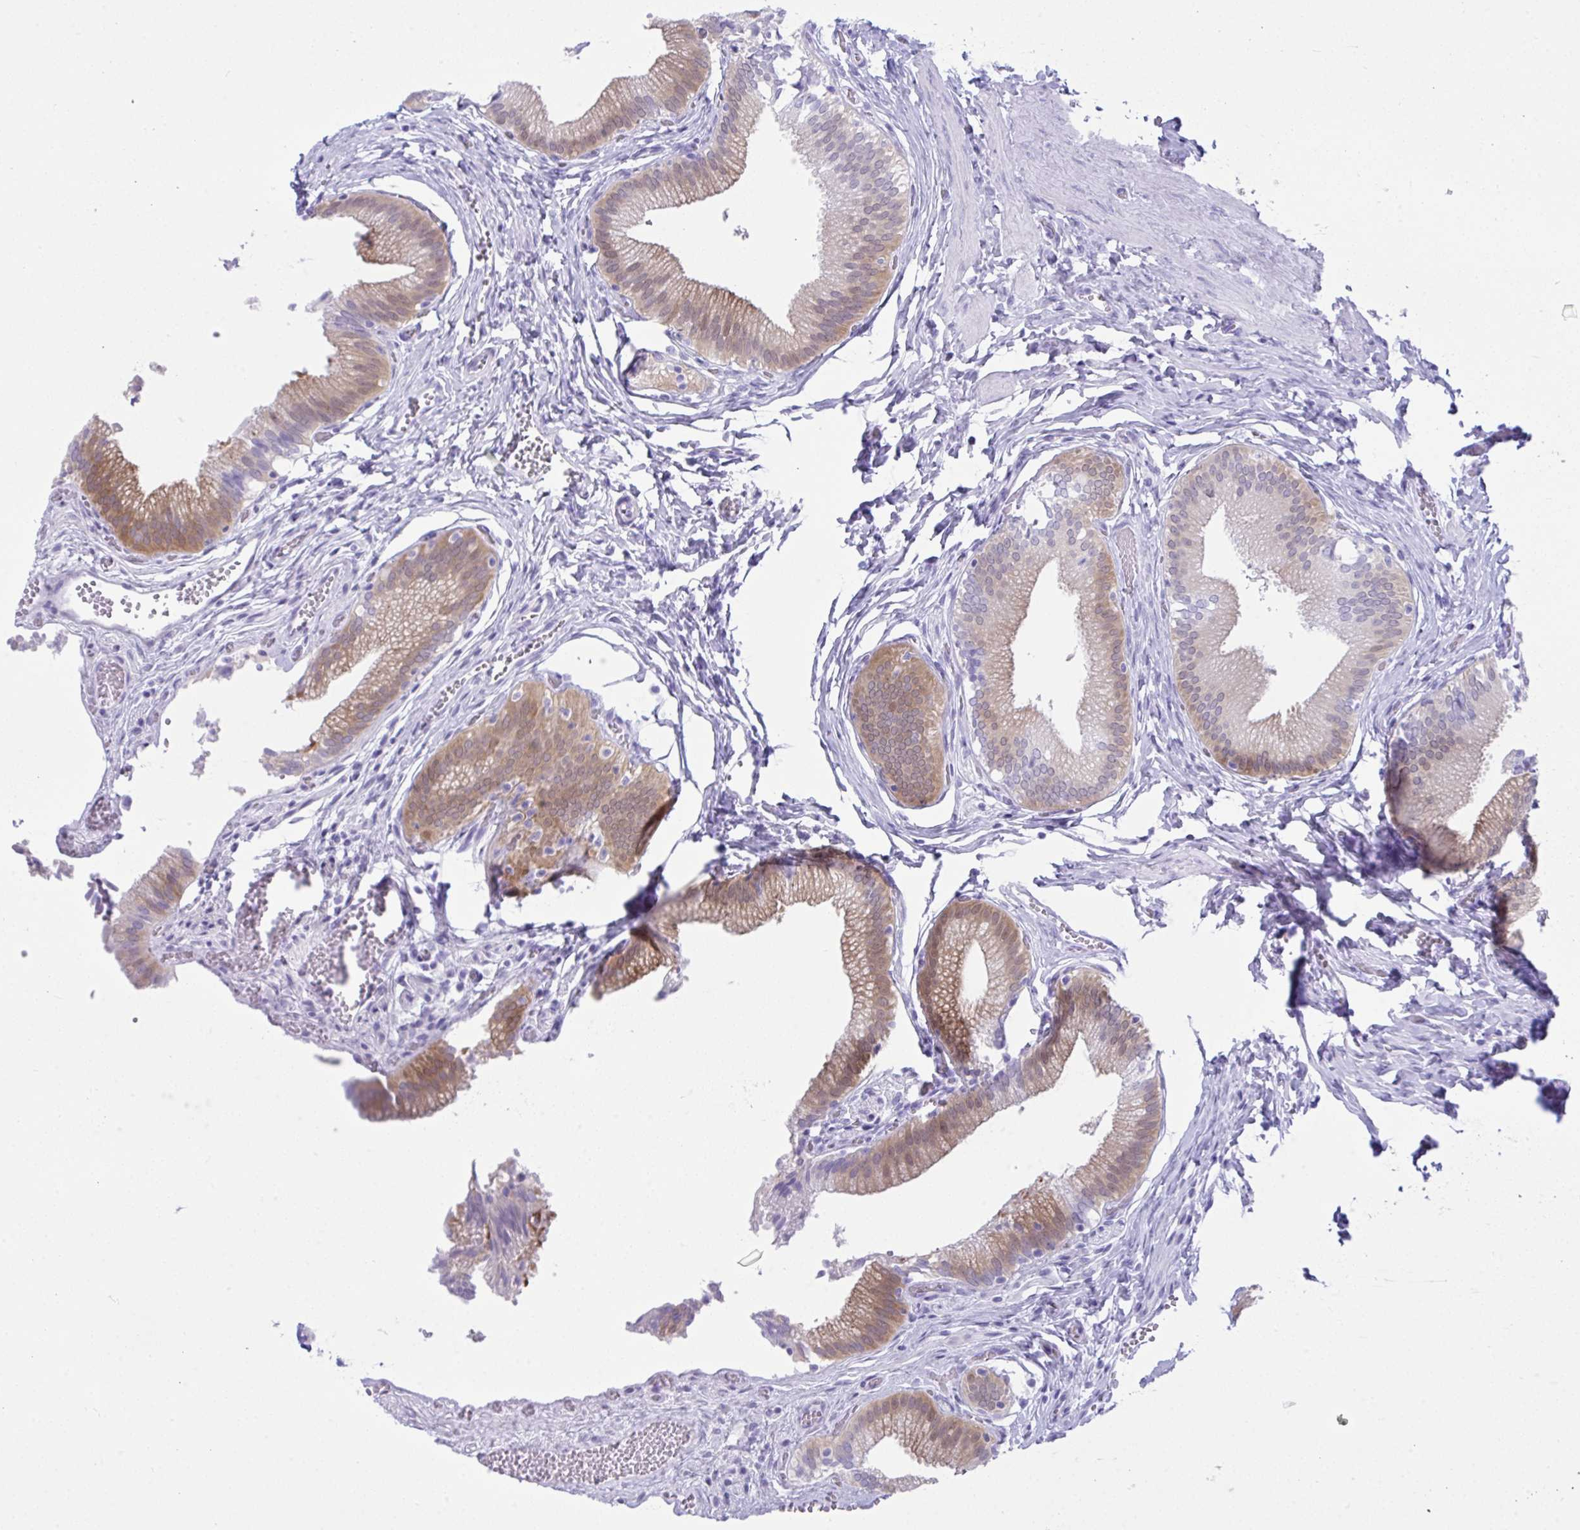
{"staining": {"intensity": "moderate", "quantity": ">75%", "location": "cytoplasmic/membranous"}, "tissue": "gallbladder", "cell_type": "Glandular cells", "image_type": "normal", "snomed": [{"axis": "morphology", "description": "Normal tissue, NOS"}, {"axis": "topography", "description": "Gallbladder"}, {"axis": "topography", "description": "Peripheral nerve tissue"}], "caption": "IHC micrograph of normal gallbladder stained for a protein (brown), which displays medium levels of moderate cytoplasmic/membranous positivity in about >75% of glandular cells.", "gene": "PSCA", "patient": {"sex": "male", "age": 17}}